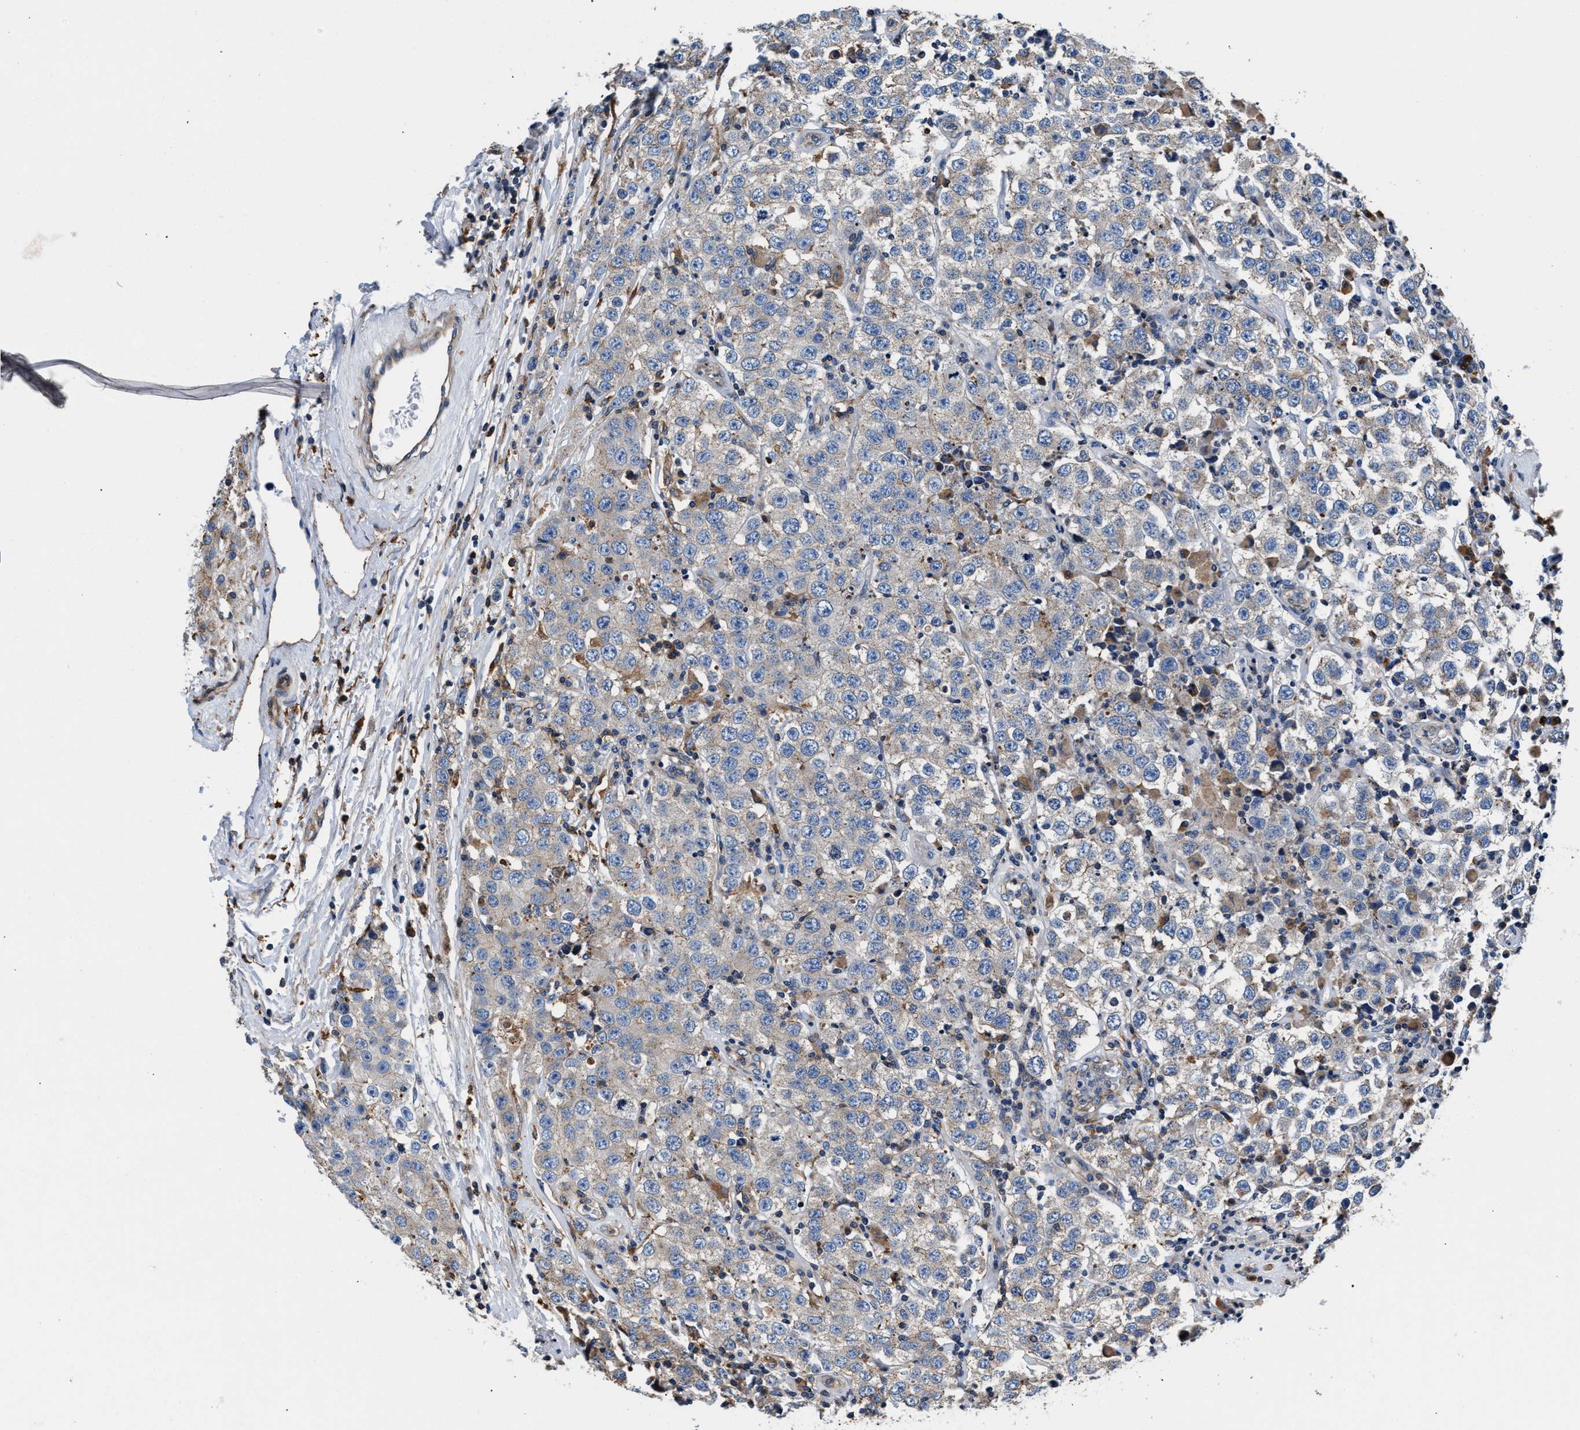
{"staining": {"intensity": "moderate", "quantity": "<25%", "location": "cytoplasmic/membranous"}, "tissue": "testis cancer", "cell_type": "Tumor cells", "image_type": "cancer", "snomed": [{"axis": "morphology", "description": "Seminoma, NOS"}, {"axis": "topography", "description": "Testis"}], "caption": "Immunohistochemical staining of human testis cancer (seminoma) demonstrates moderate cytoplasmic/membranous protein positivity in approximately <25% of tumor cells.", "gene": "PPP1R9B", "patient": {"sex": "male", "age": 52}}